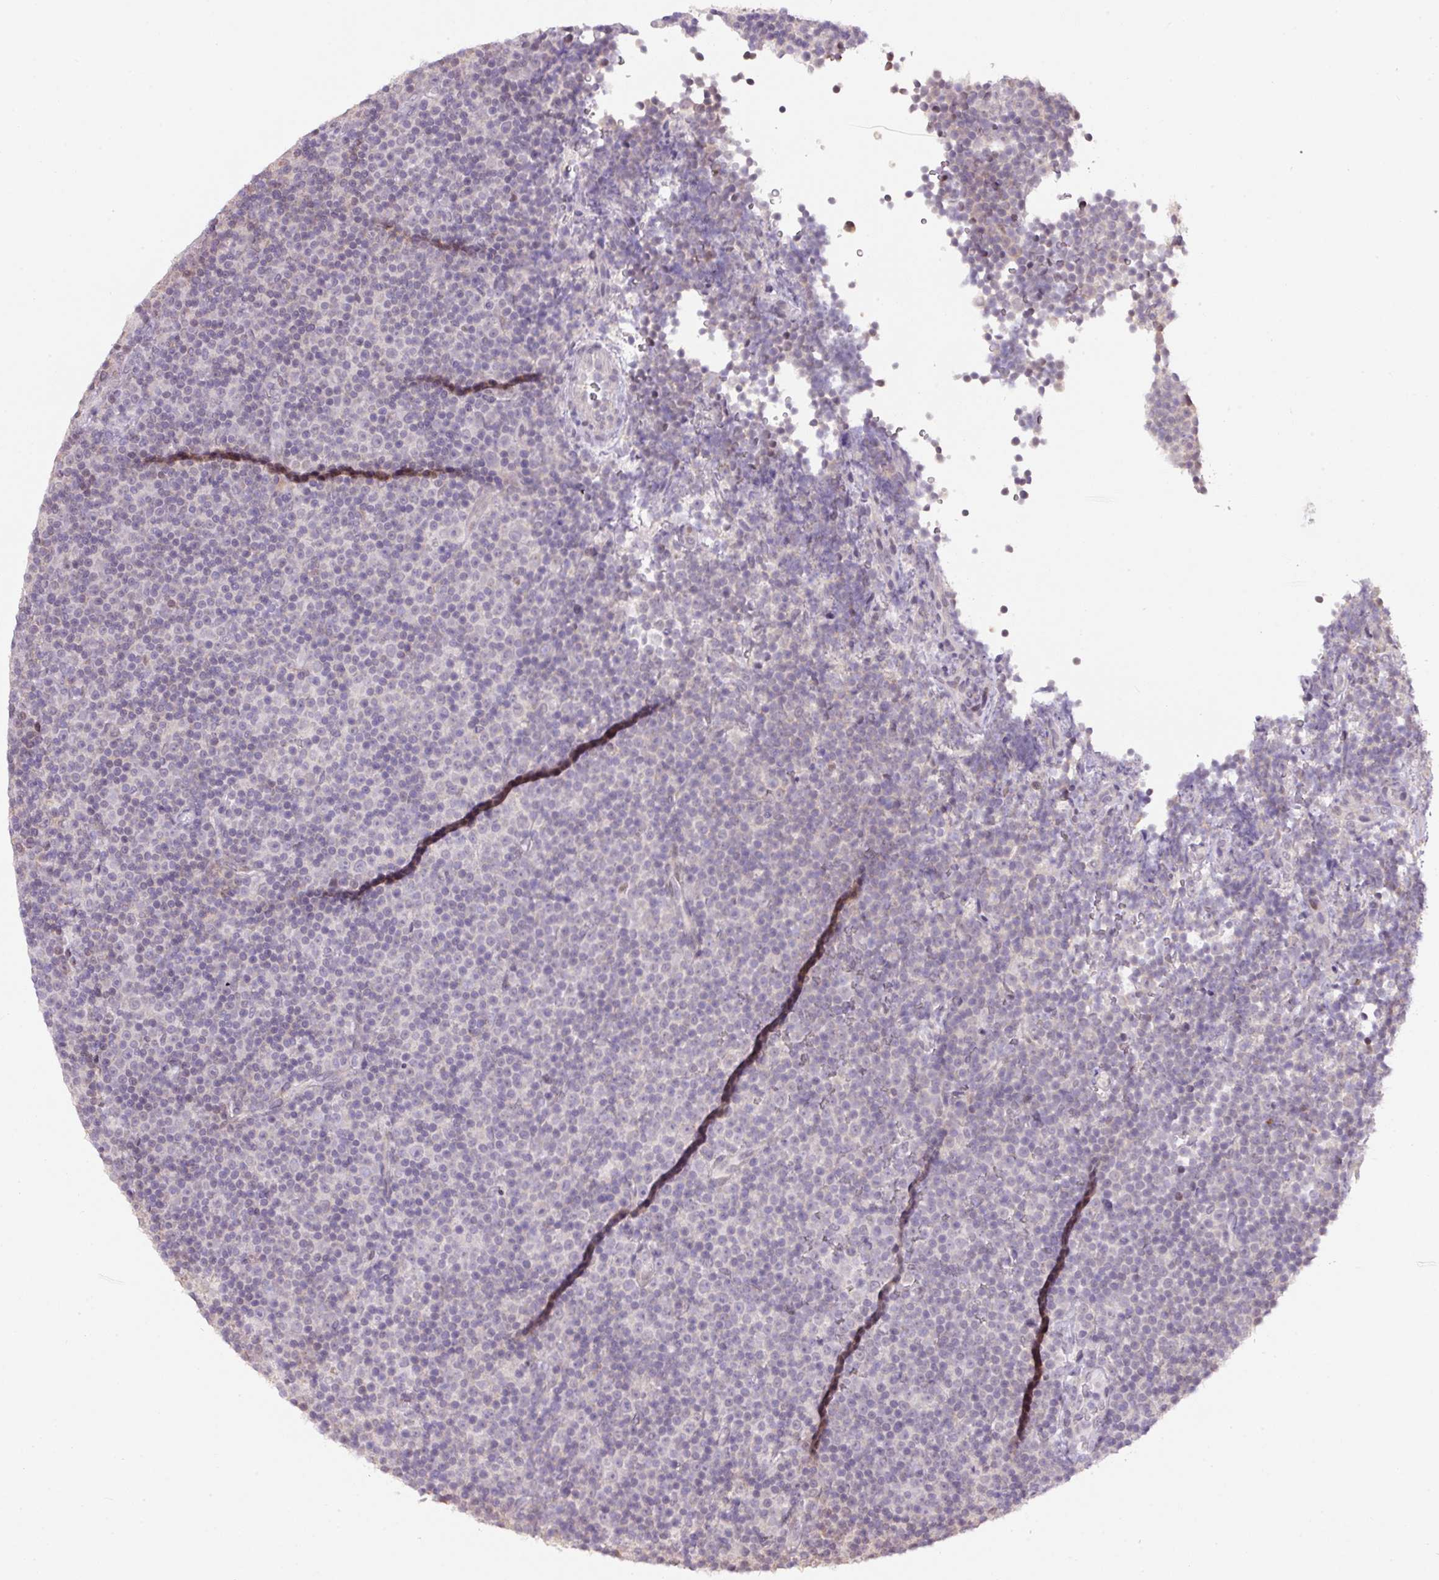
{"staining": {"intensity": "negative", "quantity": "none", "location": "none"}, "tissue": "lymphoma", "cell_type": "Tumor cells", "image_type": "cancer", "snomed": [{"axis": "morphology", "description": "Malignant lymphoma, non-Hodgkin's type, Low grade"}, {"axis": "topography", "description": "Lymph node"}], "caption": "Immunohistochemistry photomicrograph of neoplastic tissue: human malignant lymphoma, non-Hodgkin's type (low-grade) stained with DAB demonstrates no significant protein staining in tumor cells.", "gene": "ANKRD13B", "patient": {"sex": "female", "age": 67}}